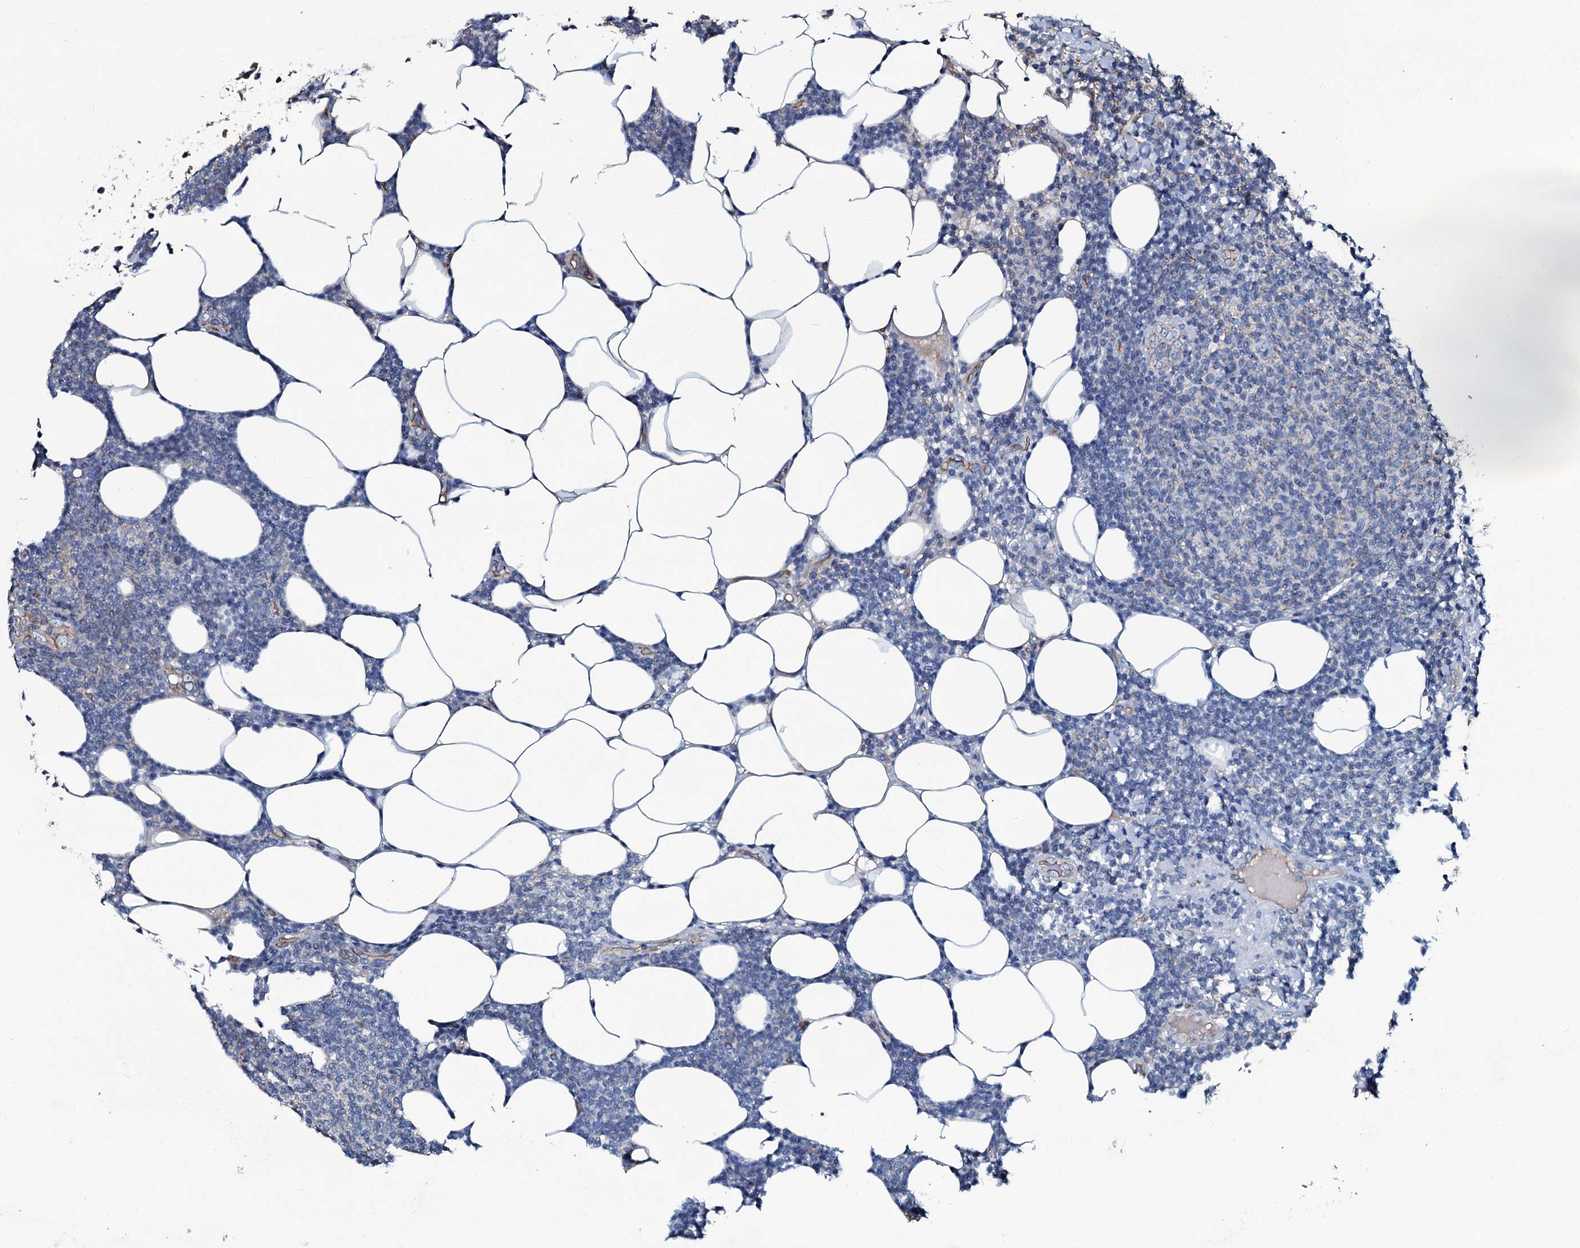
{"staining": {"intensity": "negative", "quantity": "none", "location": "none"}, "tissue": "lymphoma", "cell_type": "Tumor cells", "image_type": "cancer", "snomed": [{"axis": "morphology", "description": "Malignant lymphoma, non-Hodgkin's type, Low grade"}, {"axis": "topography", "description": "Lymph node"}], "caption": "Tumor cells are negative for brown protein staining in malignant lymphoma, non-Hodgkin's type (low-grade).", "gene": "DMAC2", "patient": {"sex": "male", "age": 66}}